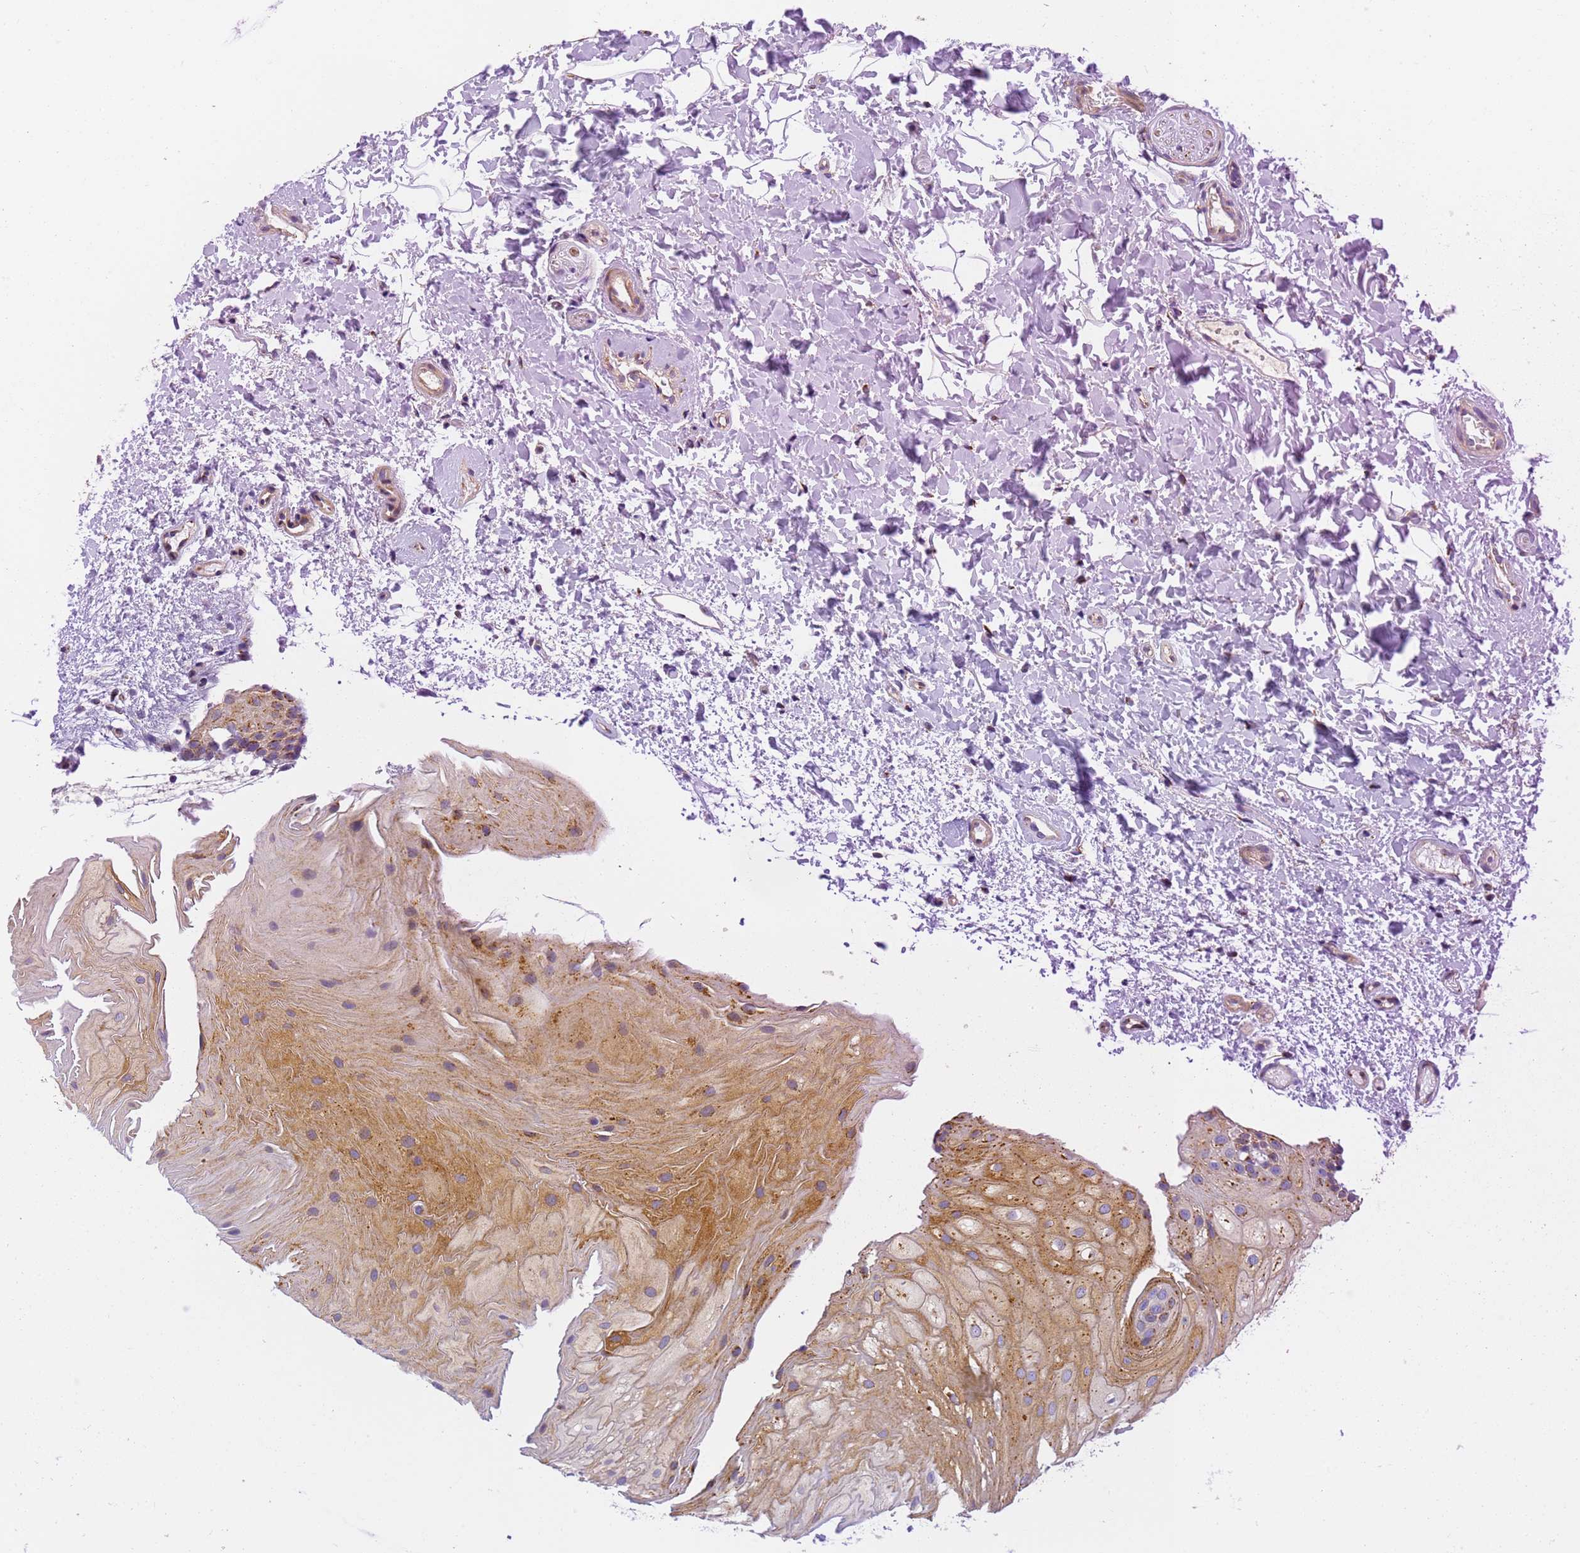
{"staining": {"intensity": "moderate", "quantity": ">75%", "location": "cytoplasmic/membranous"}, "tissue": "oral mucosa", "cell_type": "Squamous epithelial cells", "image_type": "normal", "snomed": [{"axis": "morphology", "description": "Normal tissue, NOS"}, {"axis": "topography", "description": "Oral tissue"}], "caption": "Moderate cytoplasmic/membranous protein staining is present in approximately >75% of squamous epithelial cells in oral mucosa. (DAB IHC with brightfield microscopy, high magnification).", "gene": "RHBDD3", "patient": {"sex": "female", "age": 54}}